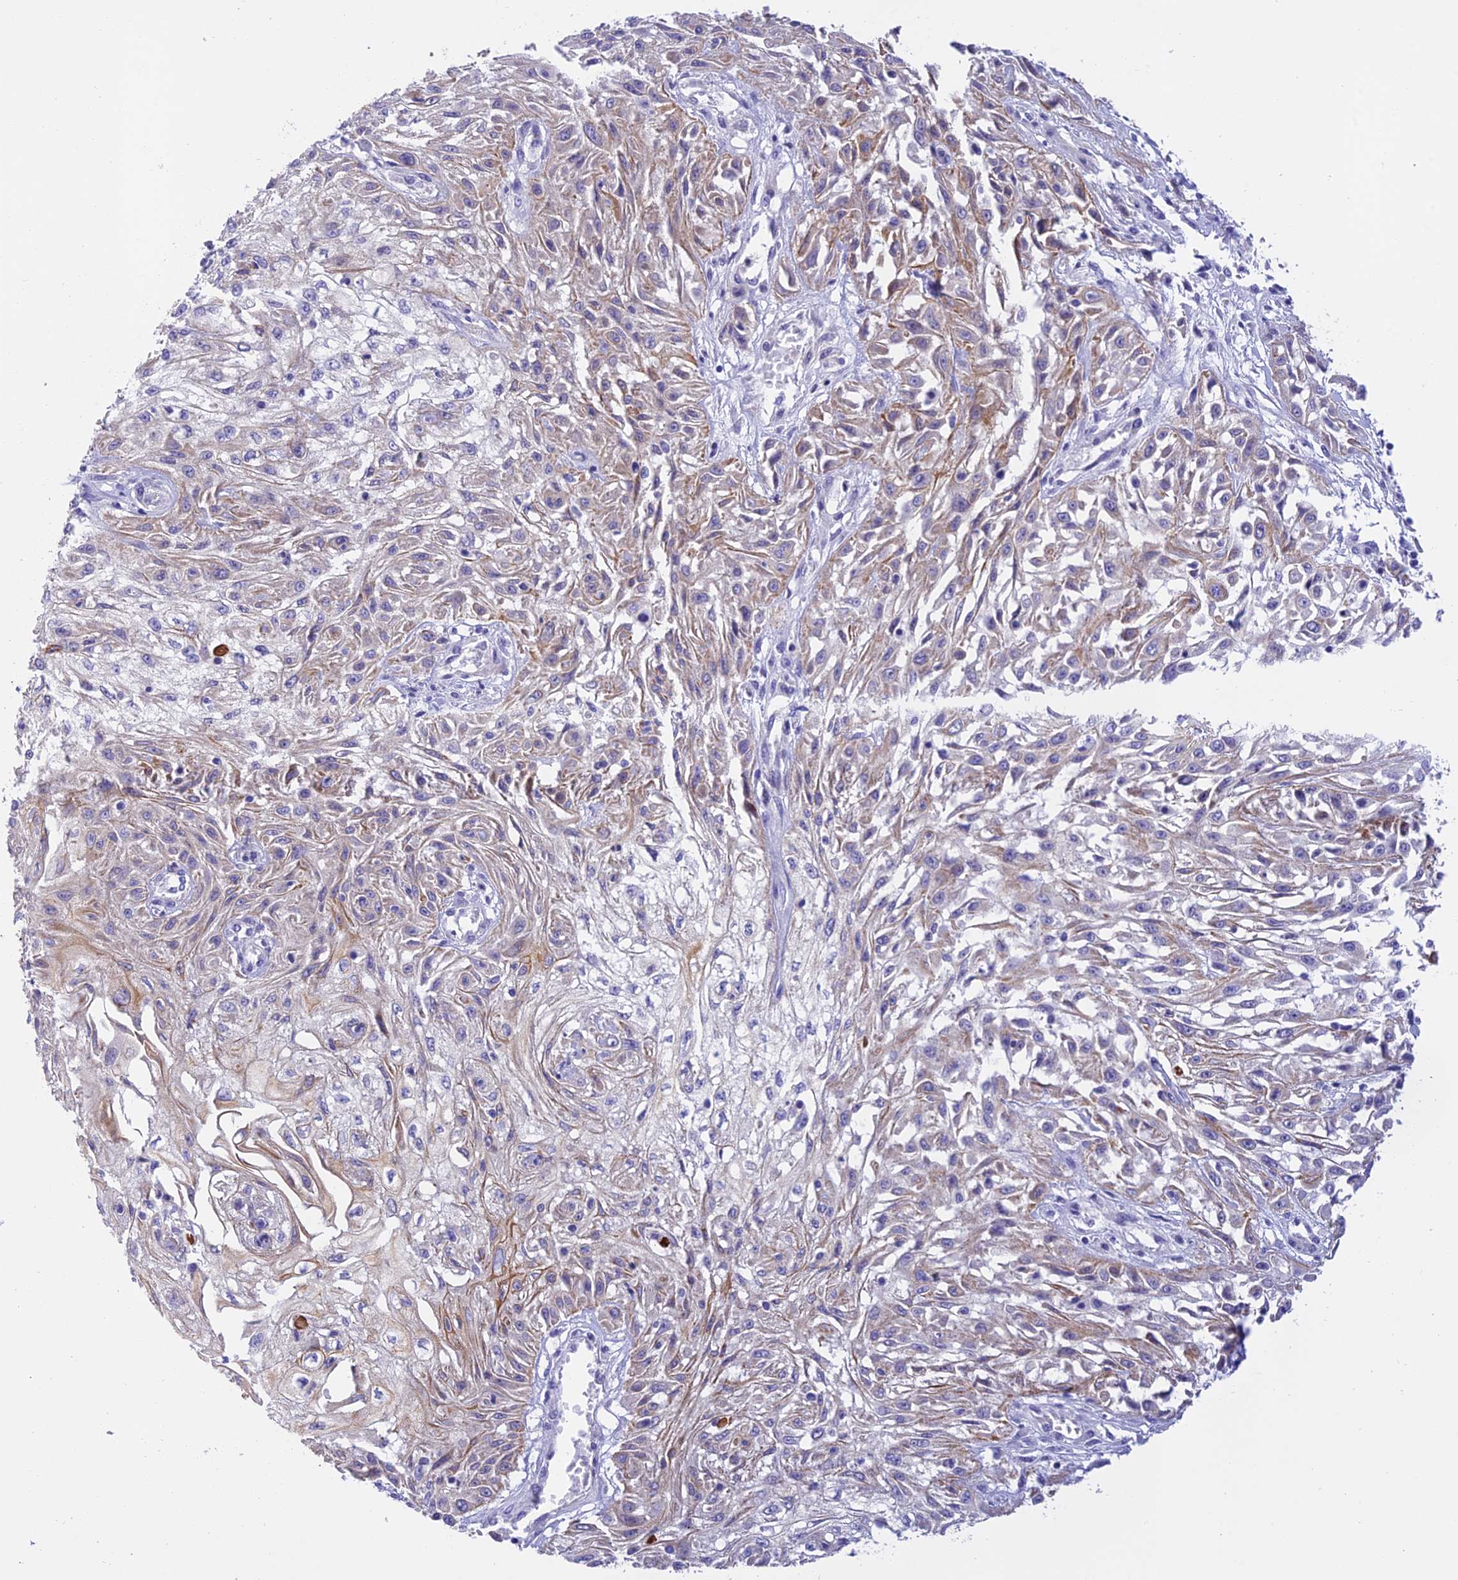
{"staining": {"intensity": "weak", "quantity": "<25%", "location": "cytoplasmic/membranous"}, "tissue": "skin cancer", "cell_type": "Tumor cells", "image_type": "cancer", "snomed": [{"axis": "morphology", "description": "Squamous cell carcinoma, NOS"}, {"axis": "morphology", "description": "Squamous cell carcinoma, metastatic, NOS"}, {"axis": "topography", "description": "Skin"}, {"axis": "topography", "description": "Lymph node"}], "caption": "The immunohistochemistry (IHC) image has no significant staining in tumor cells of skin squamous cell carcinoma tissue. Brightfield microscopy of immunohistochemistry stained with DAB (brown) and hematoxylin (blue), captured at high magnification.", "gene": "C17orf67", "patient": {"sex": "male", "age": 75}}